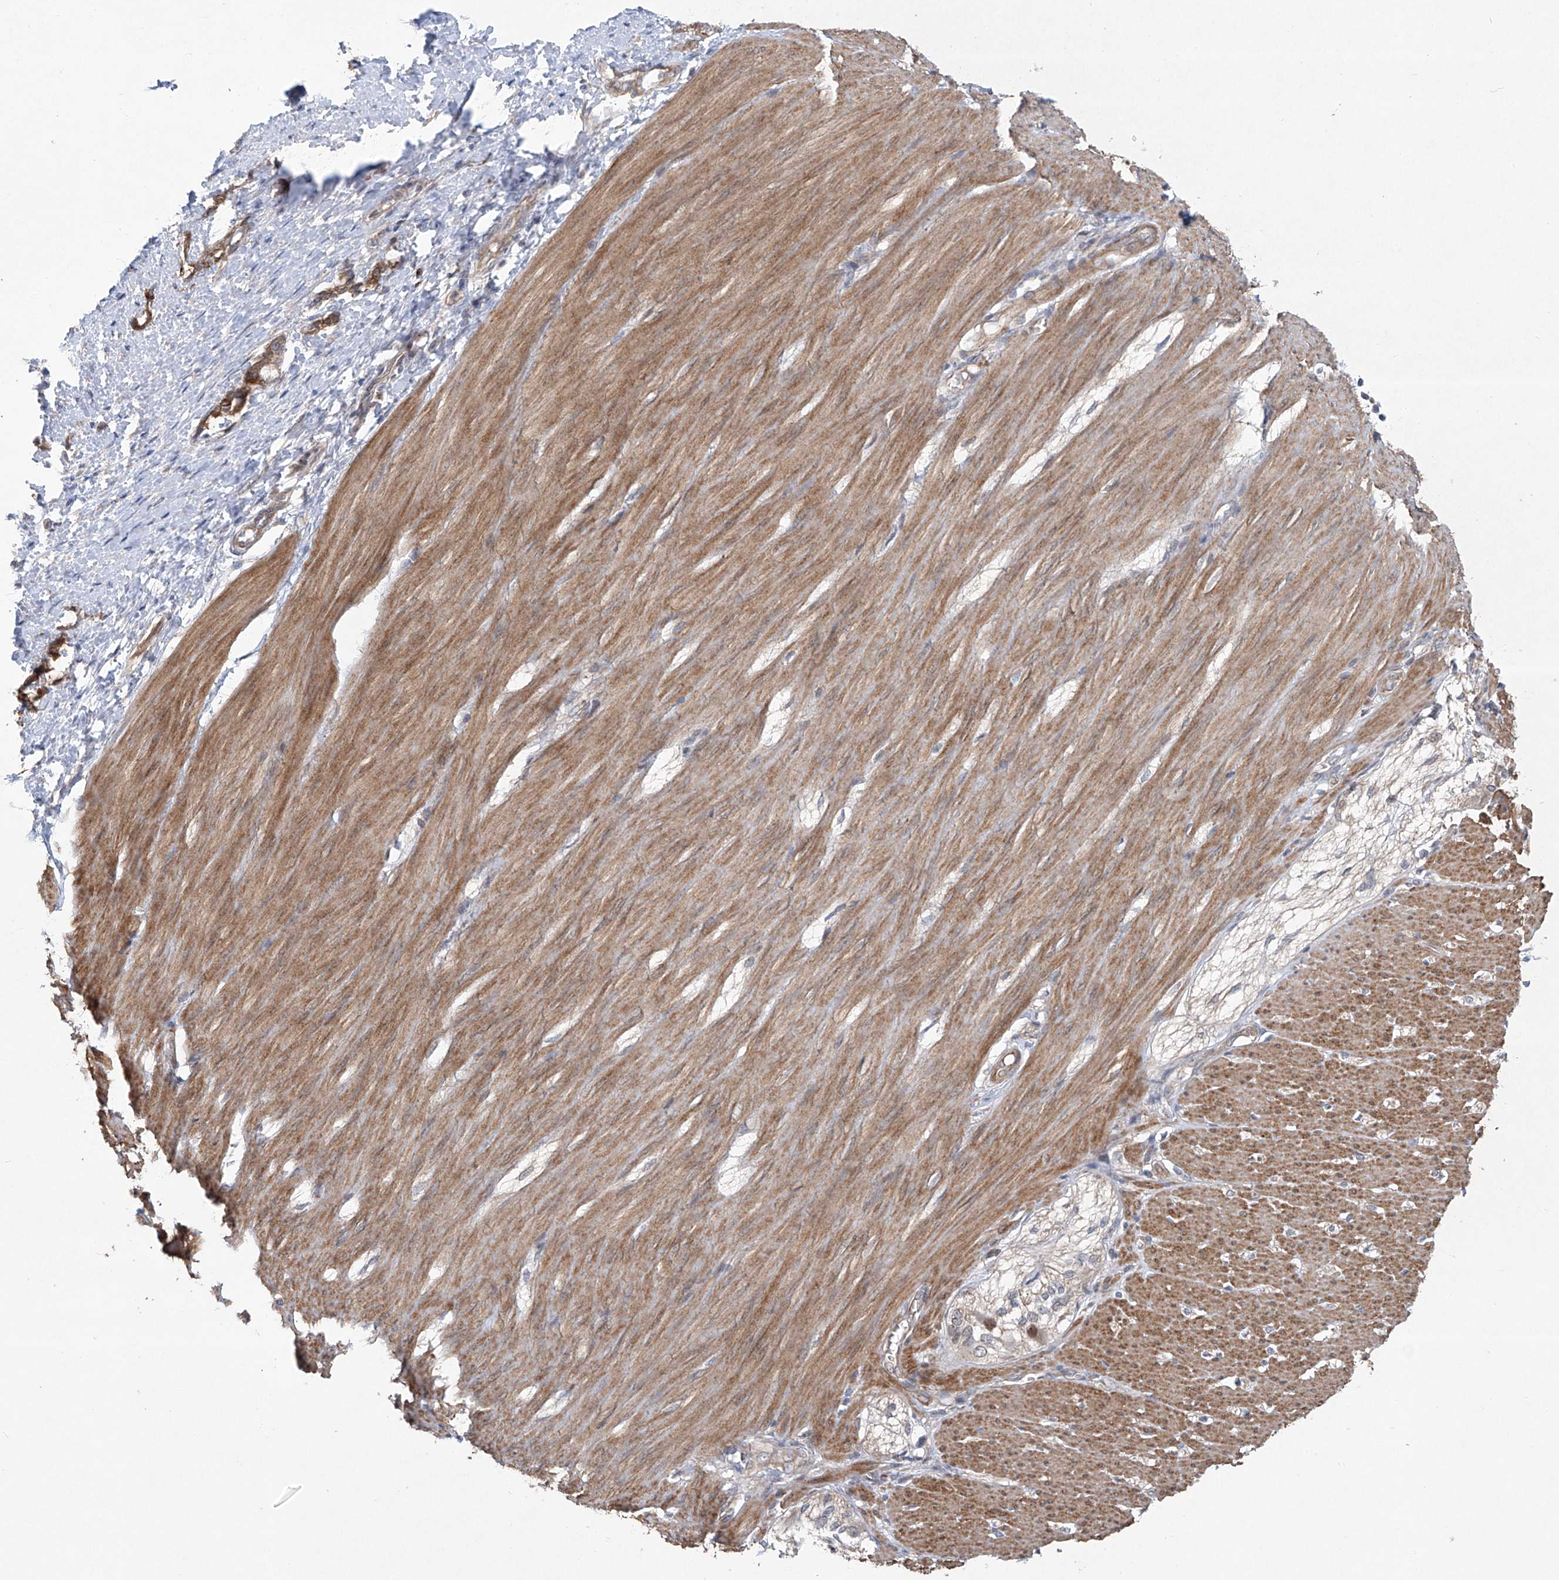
{"staining": {"intensity": "moderate", "quantity": ">75%", "location": "cytoplasmic/membranous"}, "tissue": "smooth muscle", "cell_type": "Smooth muscle cells", "image_type": "normal", "snomed": [{"axis": "morphology", "description": "Normal tissue, NOS"}, {"axis": "morphology", "description": "Adenocarcinoma, NOS"}, {"axis": "topography", "description": "Colon"}, {"axis": "topography", "description": "Peripheral nerve tissue"}], "caption": "Immunohistochemical staining of unremarkable smooth muscle demonstrates >75% levels of moderate cytoplasmic/membranous protein positivity in approximately >75% of smooth muscle cells. The protein is stained brown, and the nuclei are stained in blue (DAB IHC with brightfield microscopy, high magnification).", "gene": "KLC4", "patient": {"sex": "male", "age": 14}}